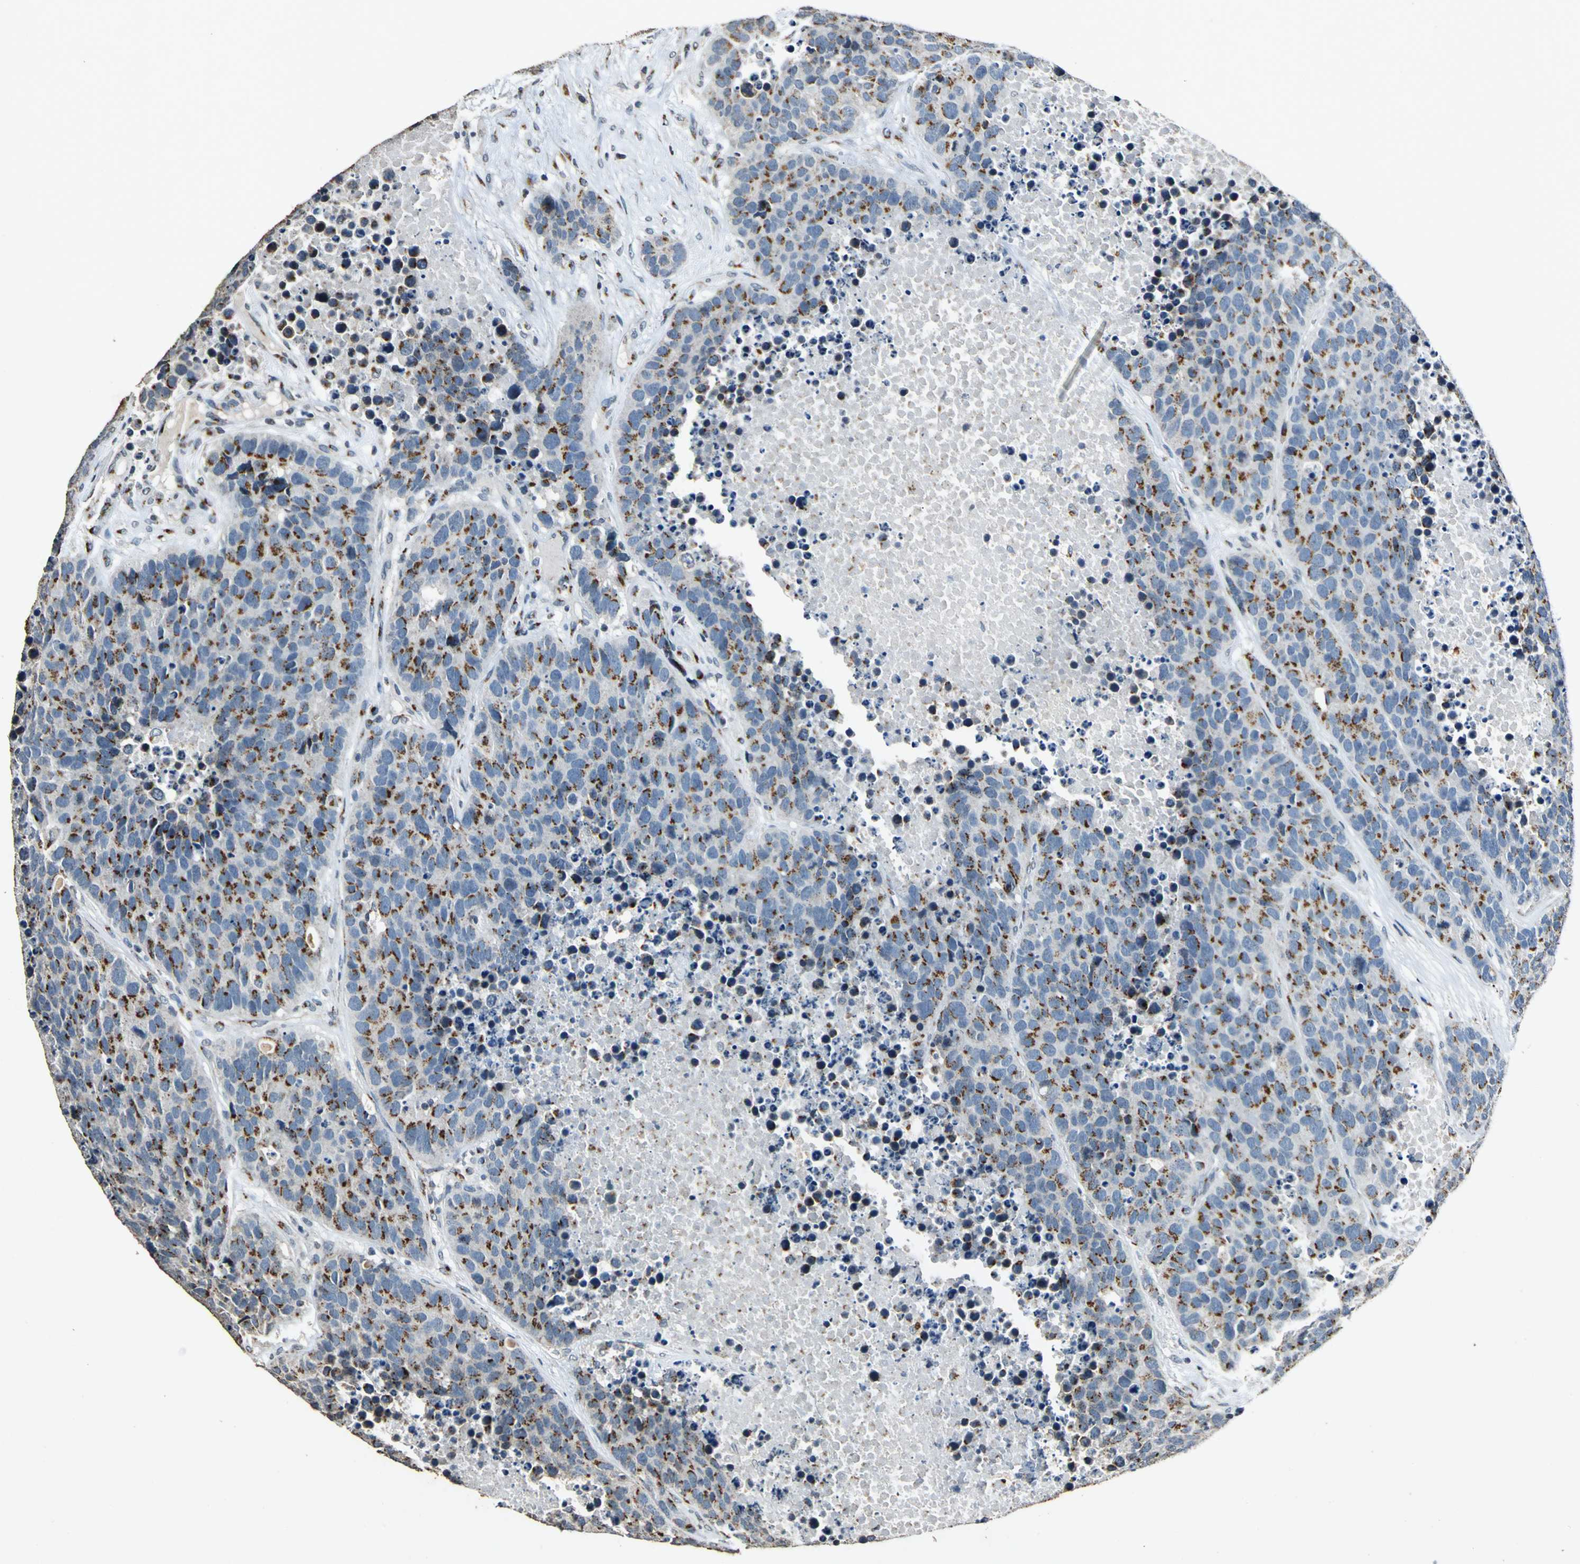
{"staining": {"intensity": "moderate", "quantity": "25%-75%", "location": "cytoplasmic/membranous"}, "tissue": "carcinoid", "cell_type": "Tumor cells", "image_type": "cancer", "snomed": [{"axis": "morphology", "description": "Carcinoid, malignant, NOS"}, {"axis": "topography", "description": "Lung"}], "caption": "The image exhibits a brown stain indicating the presence of a protein in the cytoplasmic/membranous of tumor cells in carcinoid. Immunohistochemistry stains the protein of interest in brown and the nuclei are stained blue.", "gene": "TMEM115", "patient": {"sex": "male", "age": 60}}